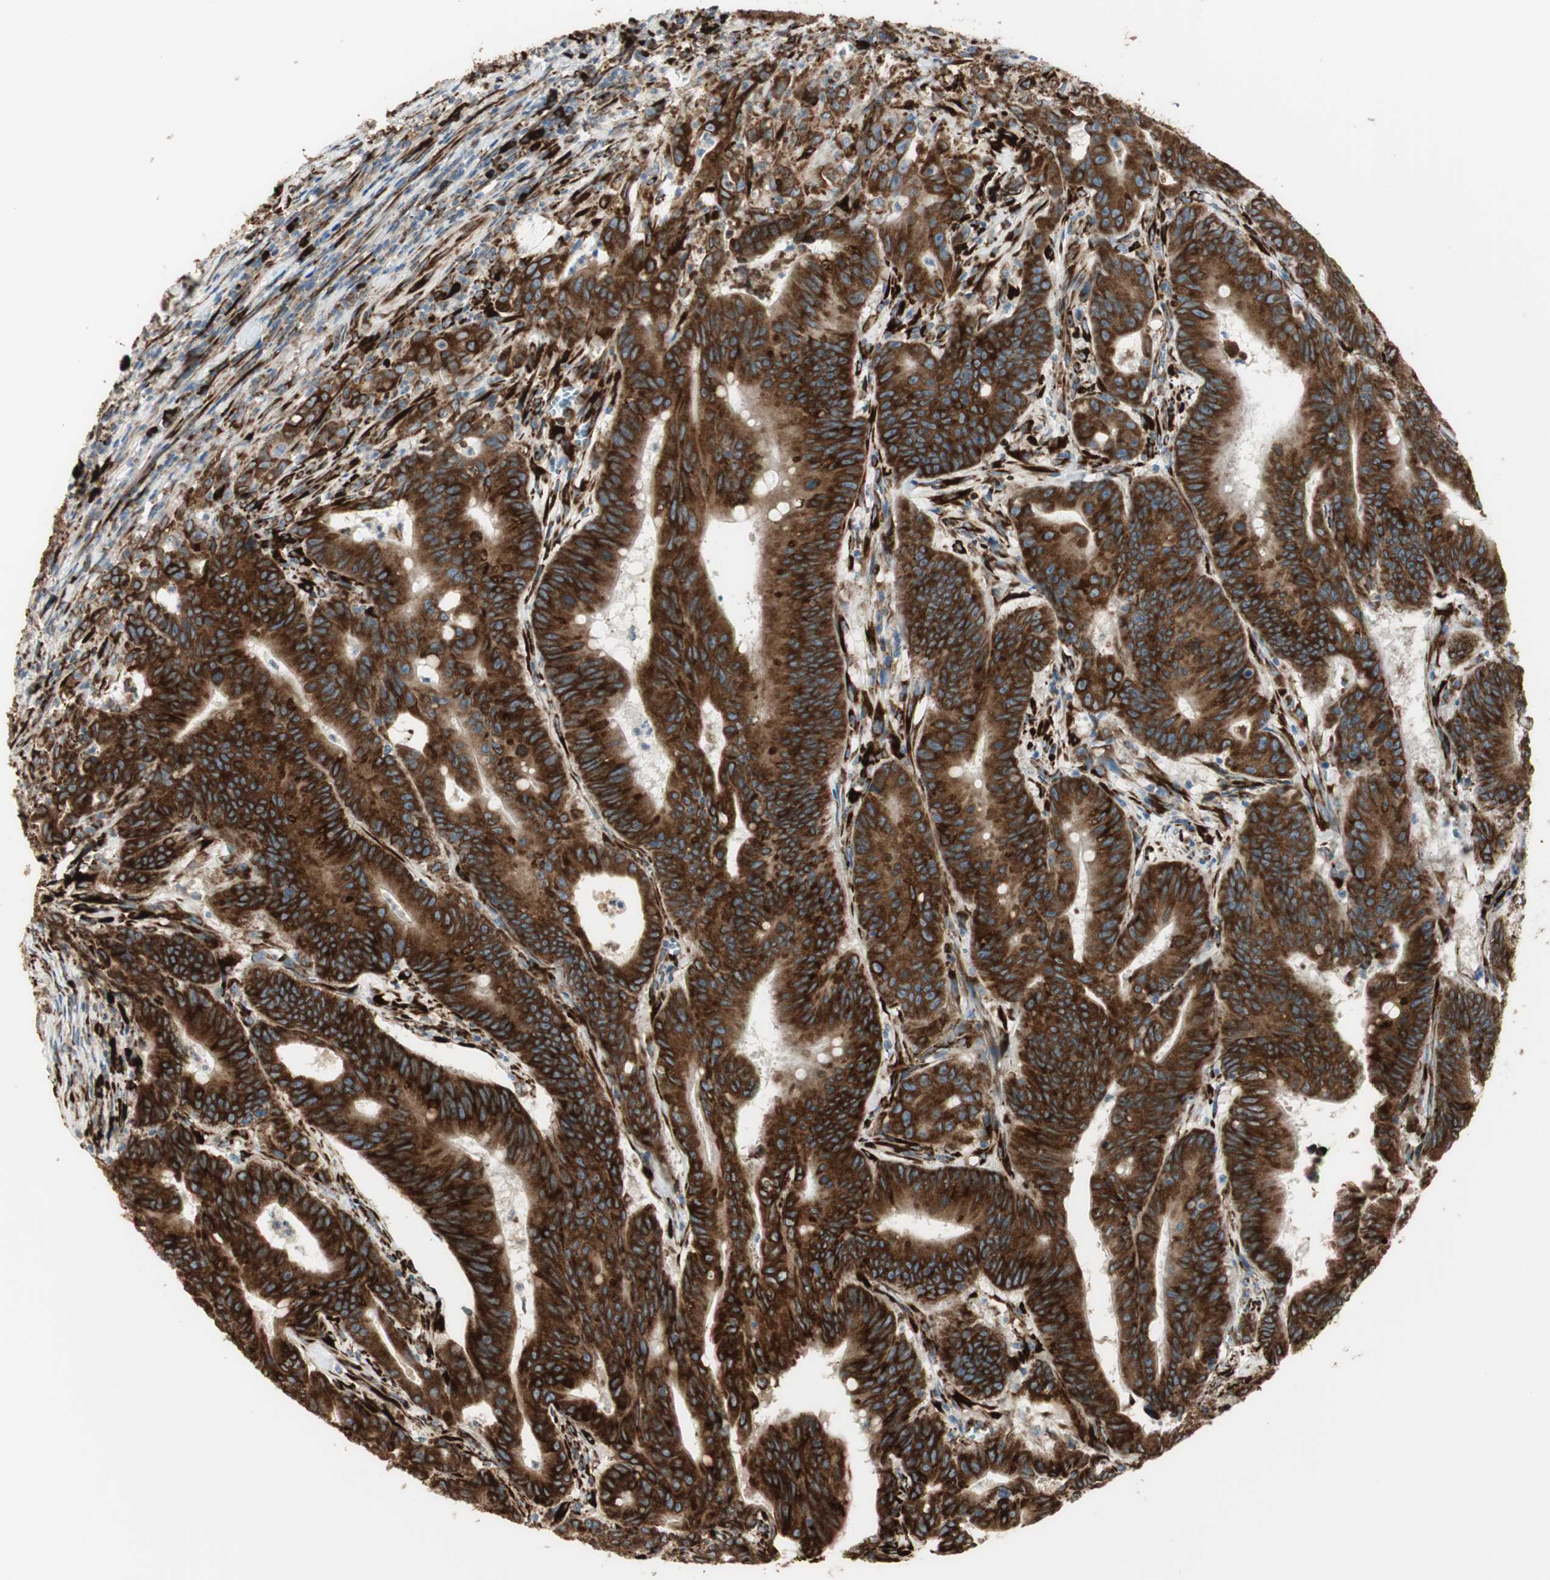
{"staining": {"intensity": "strong", "quantity": ">75%", "location": "cytoplasmic/membranous"}, "tissue": "colorectal cancer", "cell_type": "Tumor cells", "image_type": "cancer", "snomed": [{"axis": "morphology", "description": "Adenocarcinoma, NOS"}, {"axis": "topography", "description": "Colon"}], "caption": "The photomicrograph reveals immunohistochemical staining of adenocarcinoma (colorectal). There is strong cytoplasmic/membranous positivity is present in about >75% of tumor cells.", "gene": "RRBP1", "patient": {"sex": "male", "age": 45}}